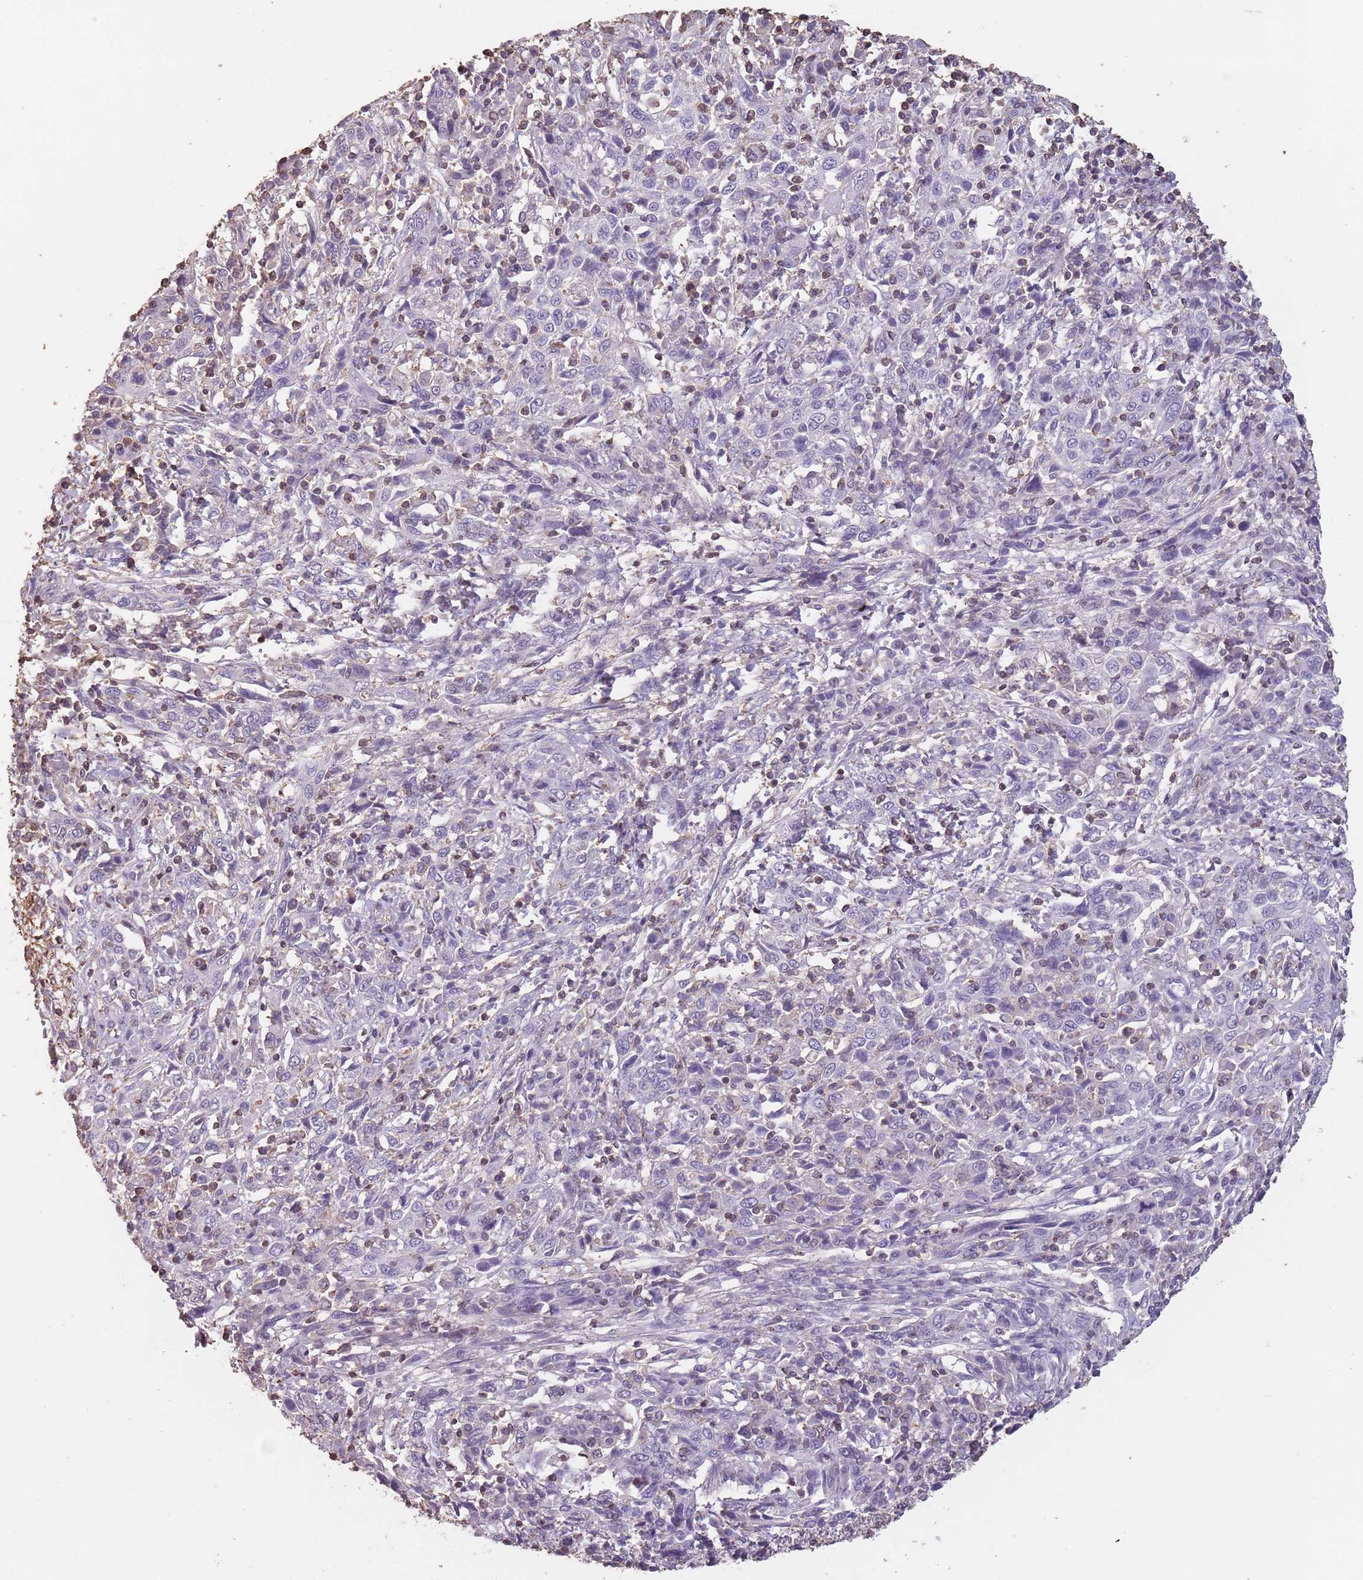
{"staining": {"intensity": "negative", "quantity": "none", "location": "none"}, "tissue": "cervical cancer", "cell_type": "Tumor cells", "image_type": "cancer", "snomed": [{"axis": "morphology", "description": "Squamous cell carcinoma, NOS"}, {"axis": "topography", "description": "Cervix"}], "caption": "Histopathology image shows no protein expression in tumor cells of cervical cancer tissue.", "gene": "SUN5", "patient": {"sex": "female", "age": 46}}